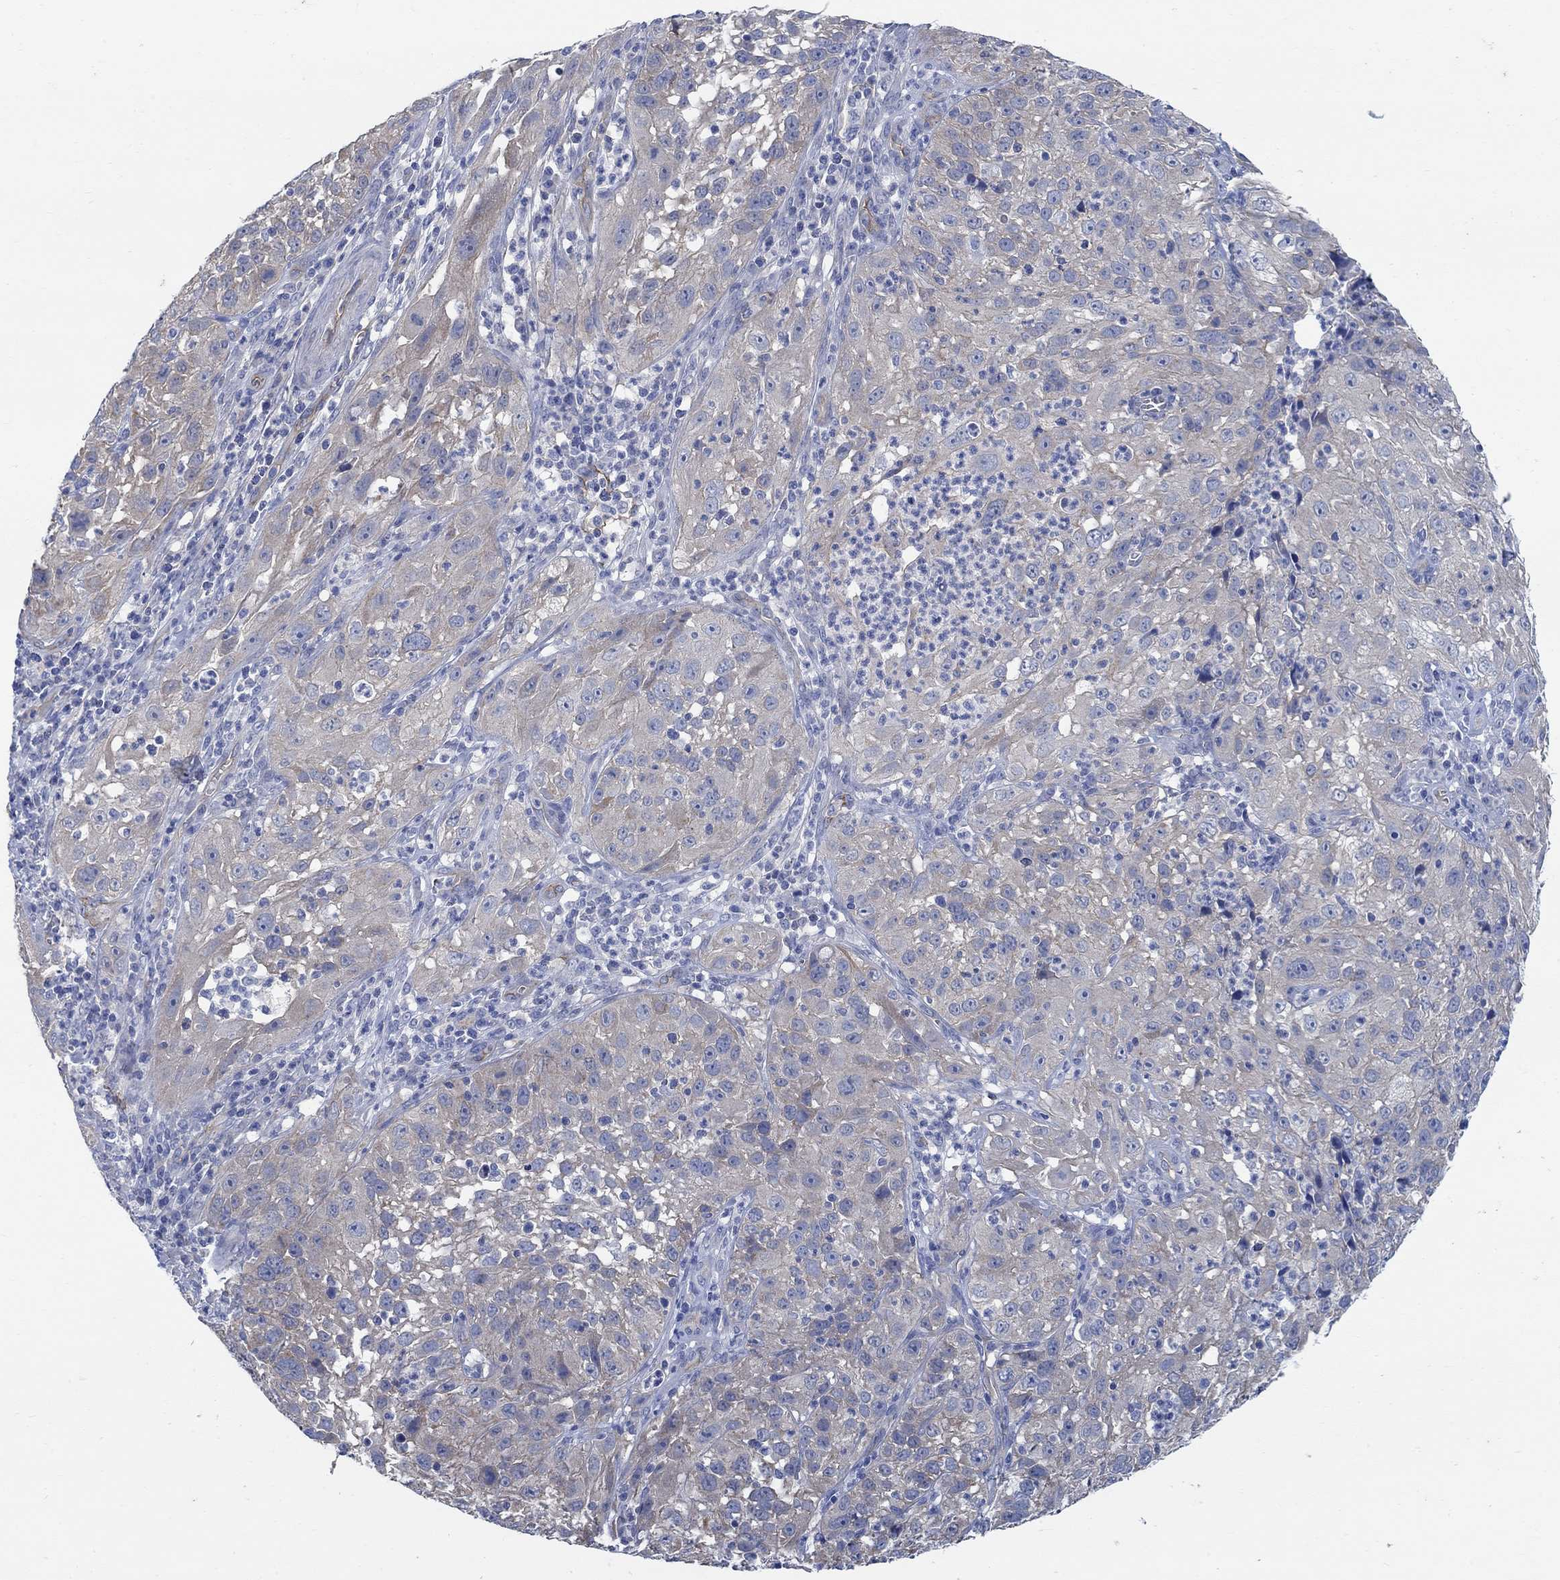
{"staining": {"intensity": "negative", "quantity": "none", "location": "none"}, "tissue": "cervical cancer", "cell_type": "Tumor cells", "image_type": "cancer", "snomed": [{"axis": "morphology", "description": "Squamous cell carcinoma, NOS"}, {"axis": "topography", "description": "Cervix"}], "caption": "Cervical cancer was stained to show a protein in brown. There is no significant positivity in tumor cells.", "gene": "TMEM198", "patient": {"sex": "female", "age": 32}}